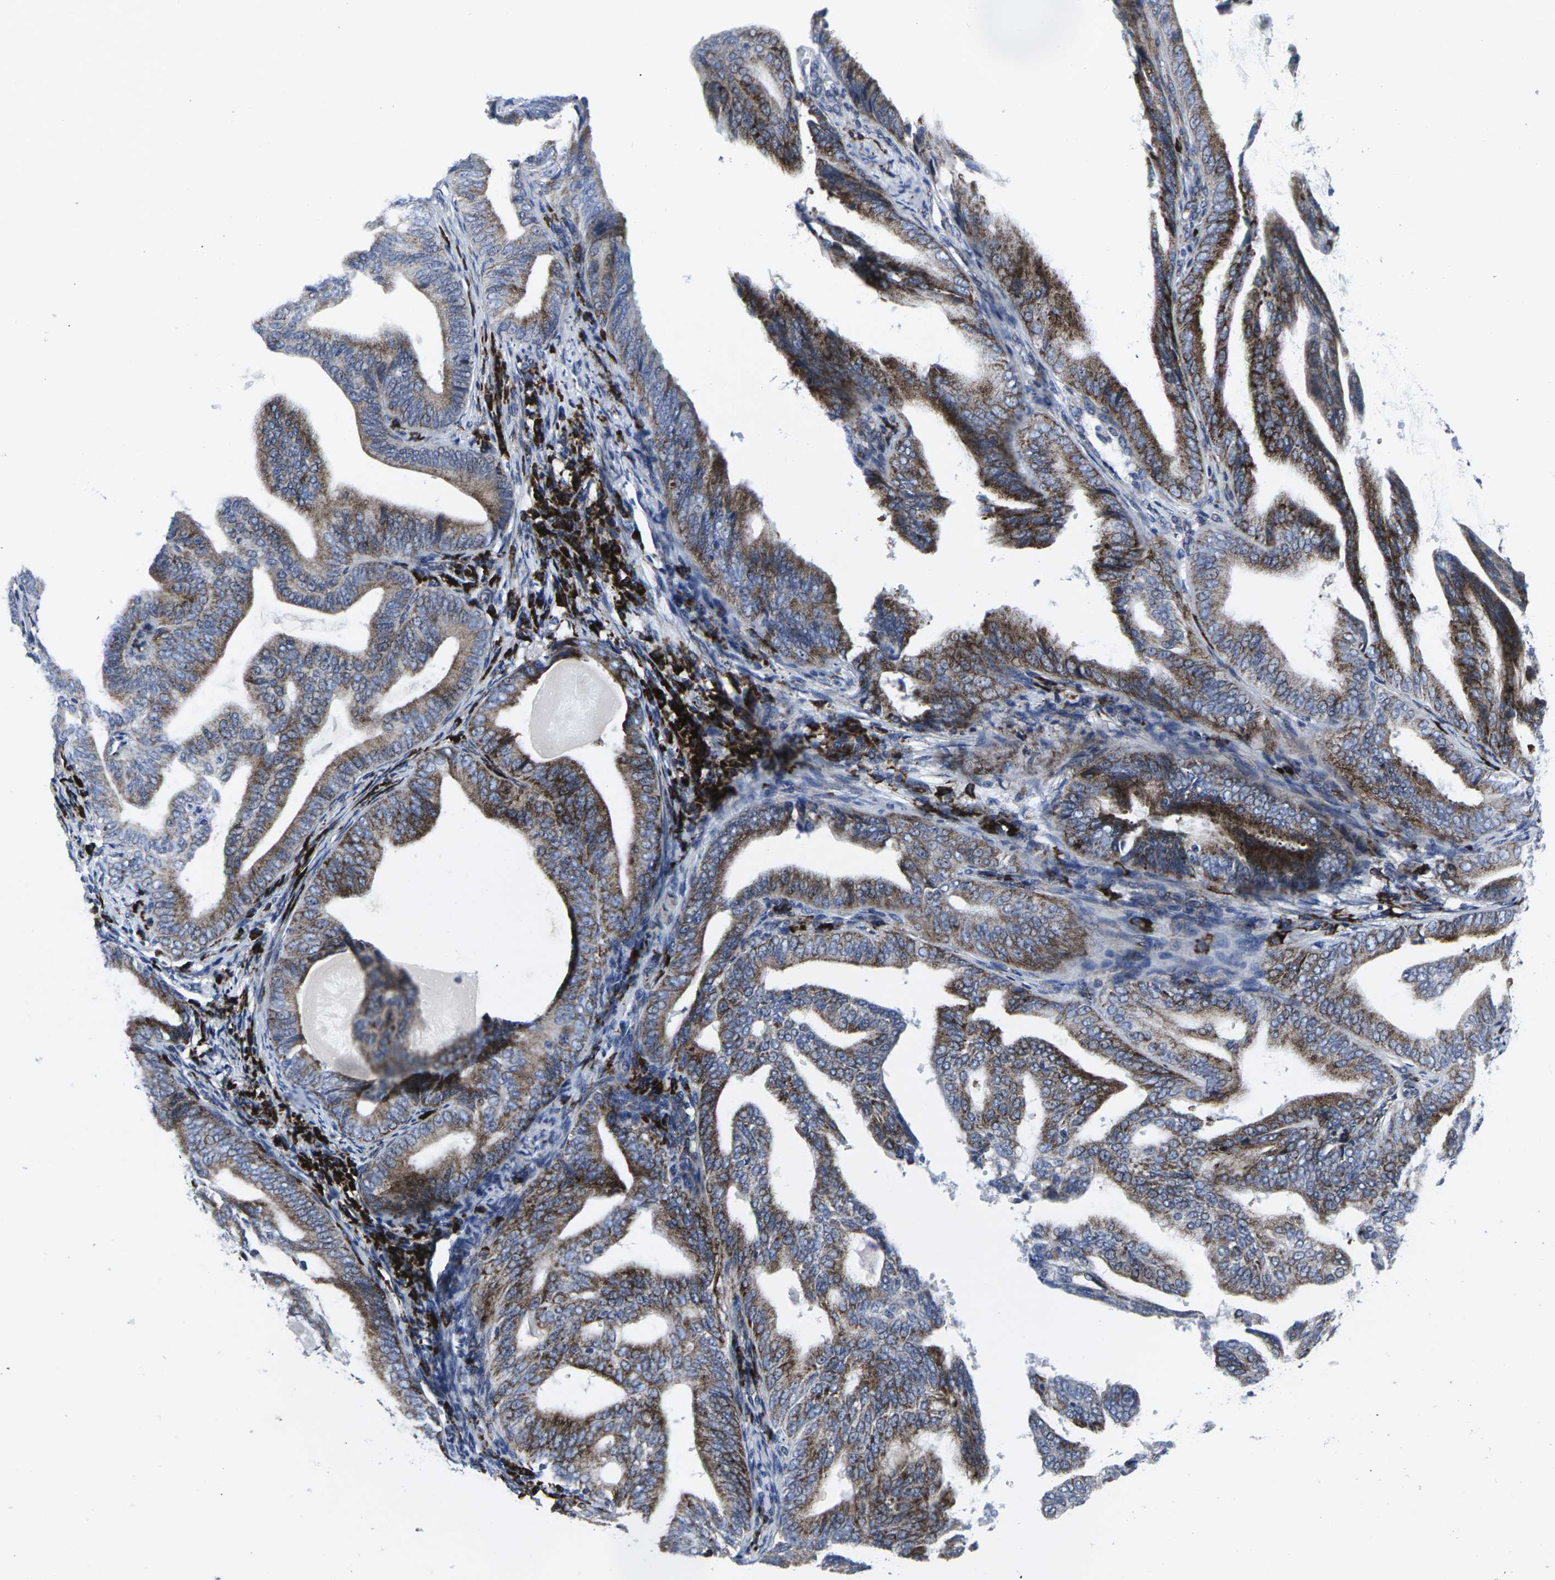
{"staining": {"intensity": "moderate", "quantity": ">75%", "location": "cytoplasmic/membranous"}, "tissue": "endometrial cancer", "cell_type": "Tumor cells", "image_type": "cancer", "snomed": [{"axis": "morphology", "description": "Adenocarcinoma, NOS"}, {"axis": "topography", "description": "Endometrium"}], "caption": "Brown immunohistochemical staining in endometrial cancer demonstrates moderate cytoplasmic/membranous staining in approximately >75% of tumor cells. The protein of interest is shown in brown color, while the nuclei are stained blue.", "gene": "RPN1", "patient": {"sex": "female", "age": 58}}